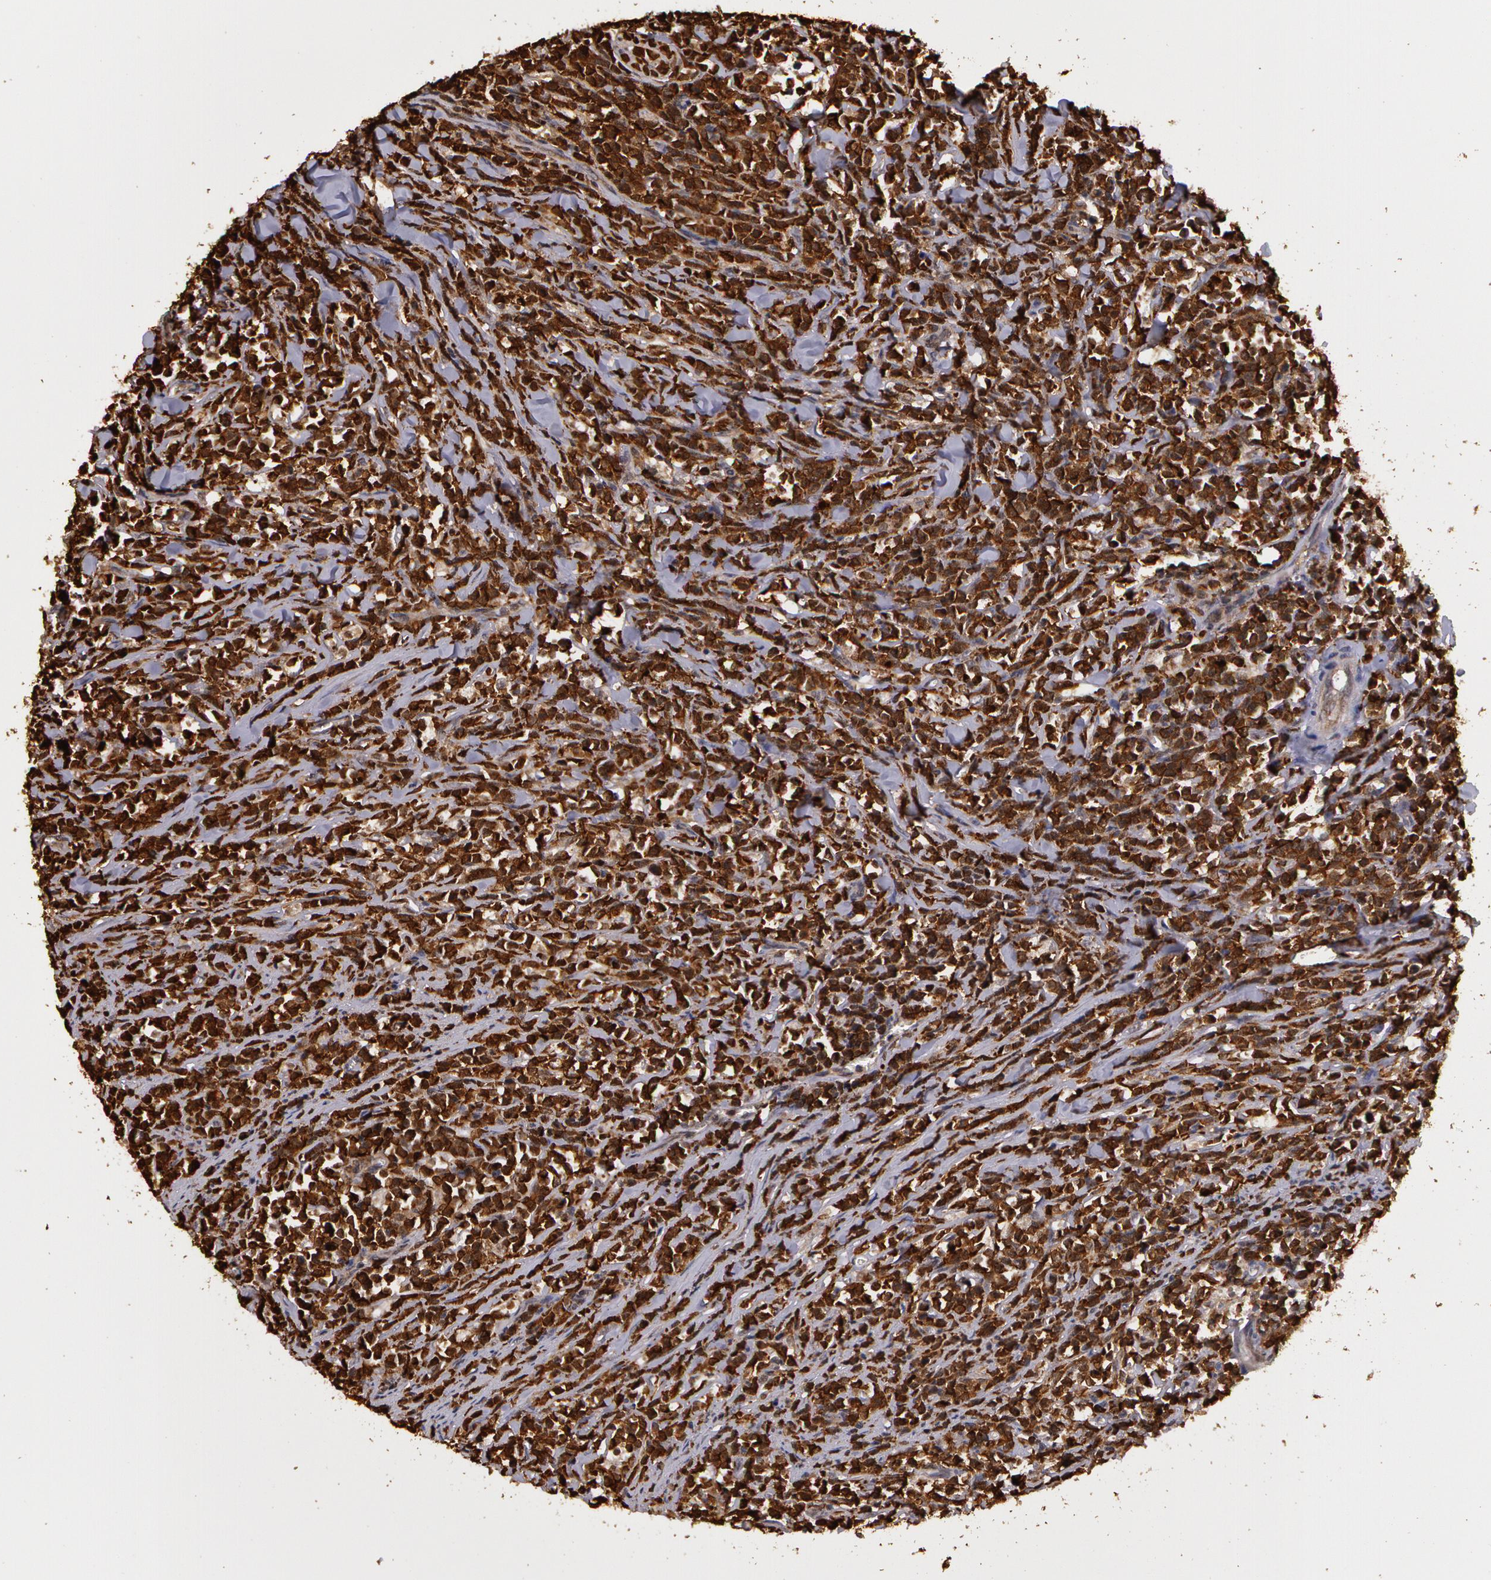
{"staining": {"intensity": "strong", "quantity": ">75%", "location": "cytoplasmic/membranous"}, "tissue": "lymphoma", "cell_type": "Tumor cells", "image_type": "cancer", "snomed": [{"axis": "morphology", "description": "Malignant lymphoma, non-Hodgkin's type, High grade"}, {"axis": "topography", "description": "Small intestine"}, {"axis": "topography", "description": "Colon"}], "caption": "Protein staining of high-grade malignant lymphoma, non-Hodgkin's type tissue shows strong cytoplasmic/membranous positivity in about >75% of tumor cells. The staining is performed using DAB (3,3'-diaminobenzidine) brown chromogen to label protein expression. The nuclei are counter-stained blue using hematoxylin.", "gene": "AHSA1", "patient": {"sex": "male", "age": 8}}